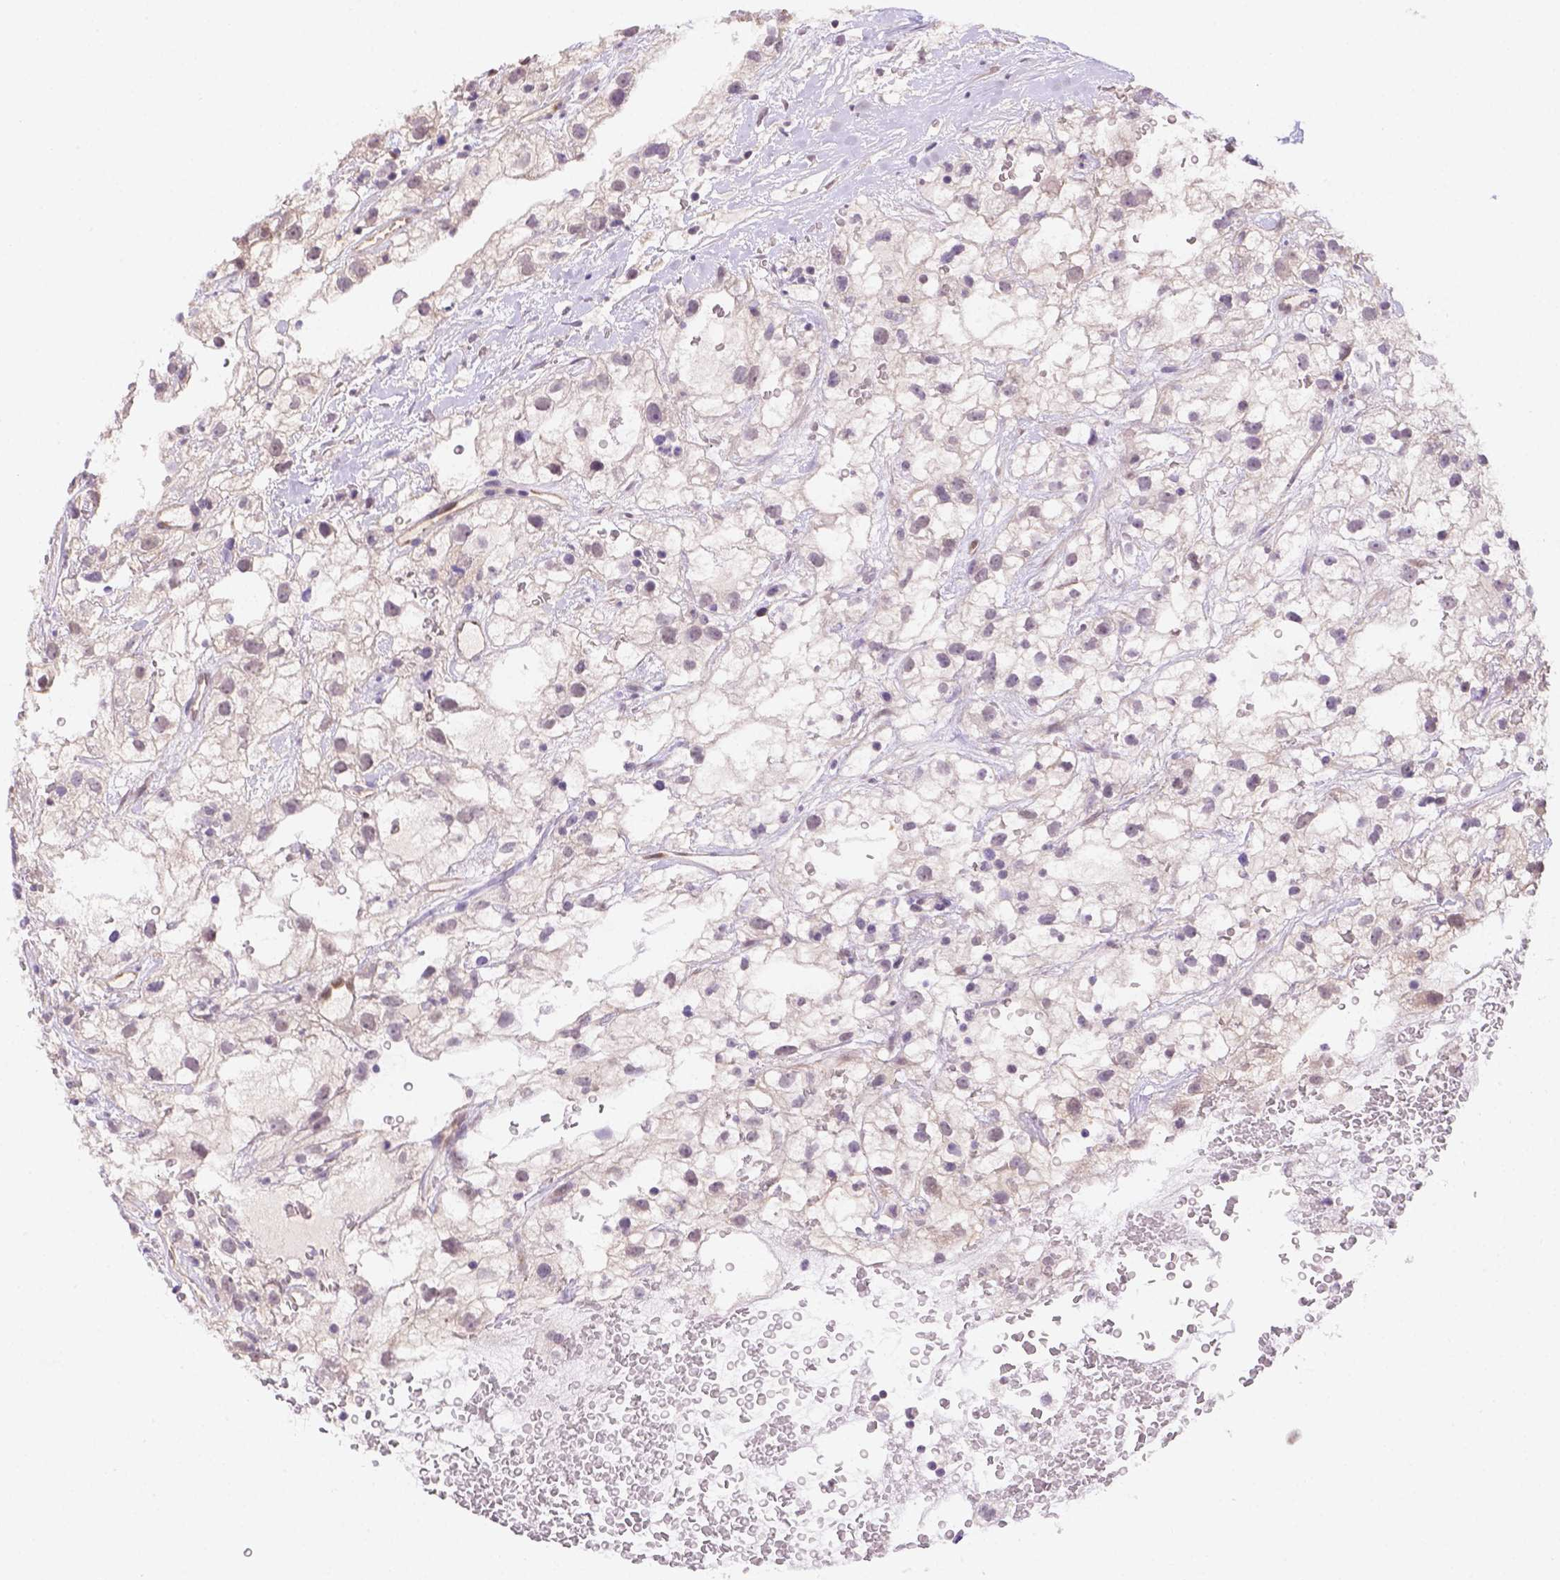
{"staining": {"intensity": "negative", "quantity": "none", "location": "none"}, "tissue": "renal cancer", "cell_type": "Tumor cells", "image_type": "cancer", "snomed": [{"axis": "morphology", "description": "Adenocarcinoma, NOS"}, {"axis": "topography", "description": "Kidney"}], "caption": "The image shows no significant staining in tumor cells of renal cancer (adenocarcinoma).", "gene": "NXPE2", "patient": {"sex": "male", "age": 59}}